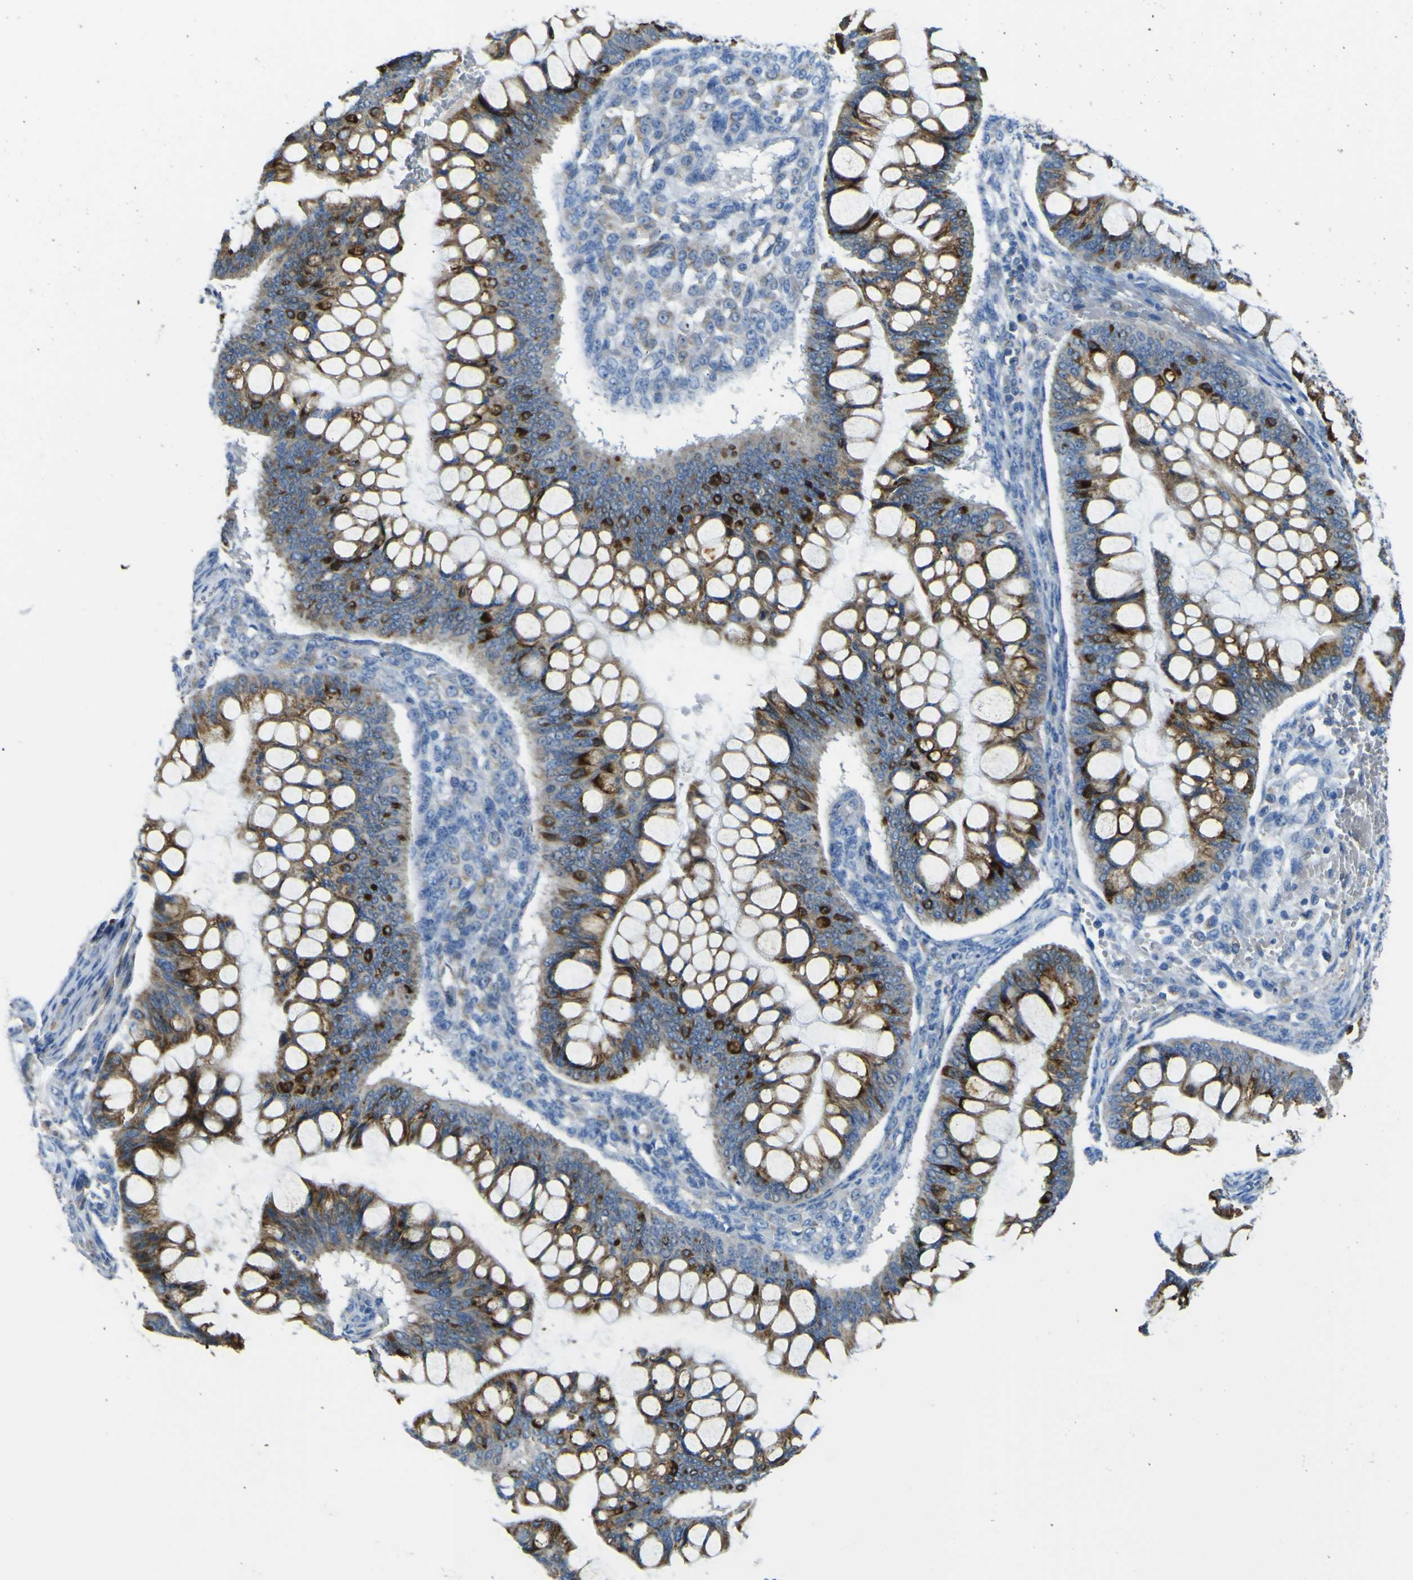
{"staining": {"intensity": "moderate", "quantity": ">75%", "location": "cytoplasmic/membranous"}, "tissue": "ovarian cancer", "cell_type": "Tumor cells", "image_type": "cancer", "snomed": [{"axis": "morphology", "description": "Cystadenocarcinoma, mucinous, NOS"}, {"axis": "topography", "description": "Ovary"}], "caption": "Tumor cells exhibit medium levels of moderate cytoplasmic/membranous staining in approximately >75% of cells in ovarian mucinous cystadenocarcinoma.", "gene": "ALDH18A1", "patient": {"sex": "female", "age": 73}}